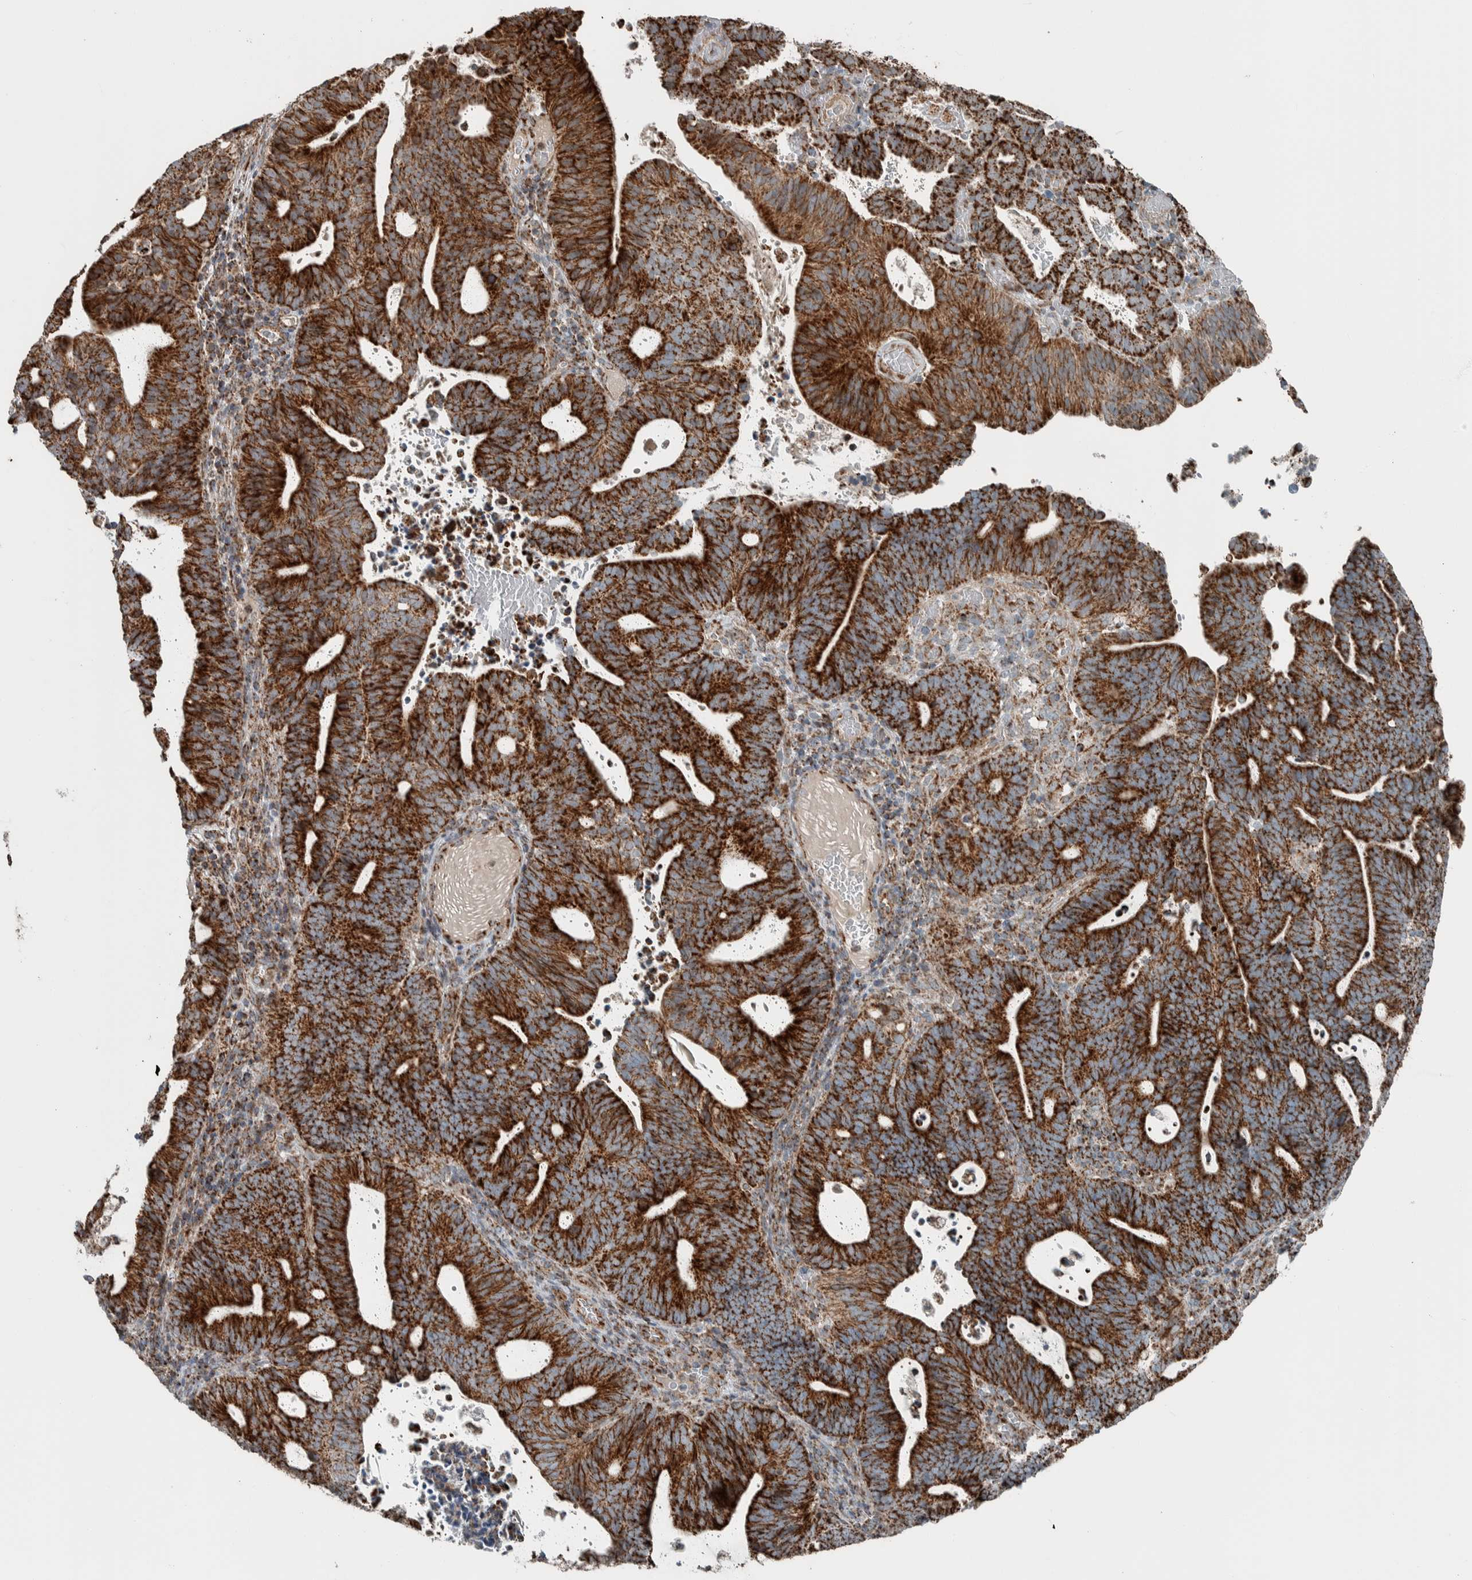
{"staining": {"intensity": "strong", "quantity": ">75%", "location": "cytoplasmic/membranous"}, "tissue": "endometrial cancer", "cell_type": "Tumor cells", "image_type": "cancer", "snomed": [{"axis": "morphology", "description": "Adenocarcinoma, NOS"}, {"axis": "topography", "description": "Uterus"}], "caption": "A photomicrograph of human endometrial cancer (adenocarcinoma) stained for a protein displays strong cytoplasmic/membranous brown staining in tumor cells. (Stains: DAB (3,3'-diaminobenzidine) in brown, nuclei in blue, Microscopy: brightfield microscopy at high magnification).", "gene": "CNTROB", "patient": {"sex": "female", "age": 83}}